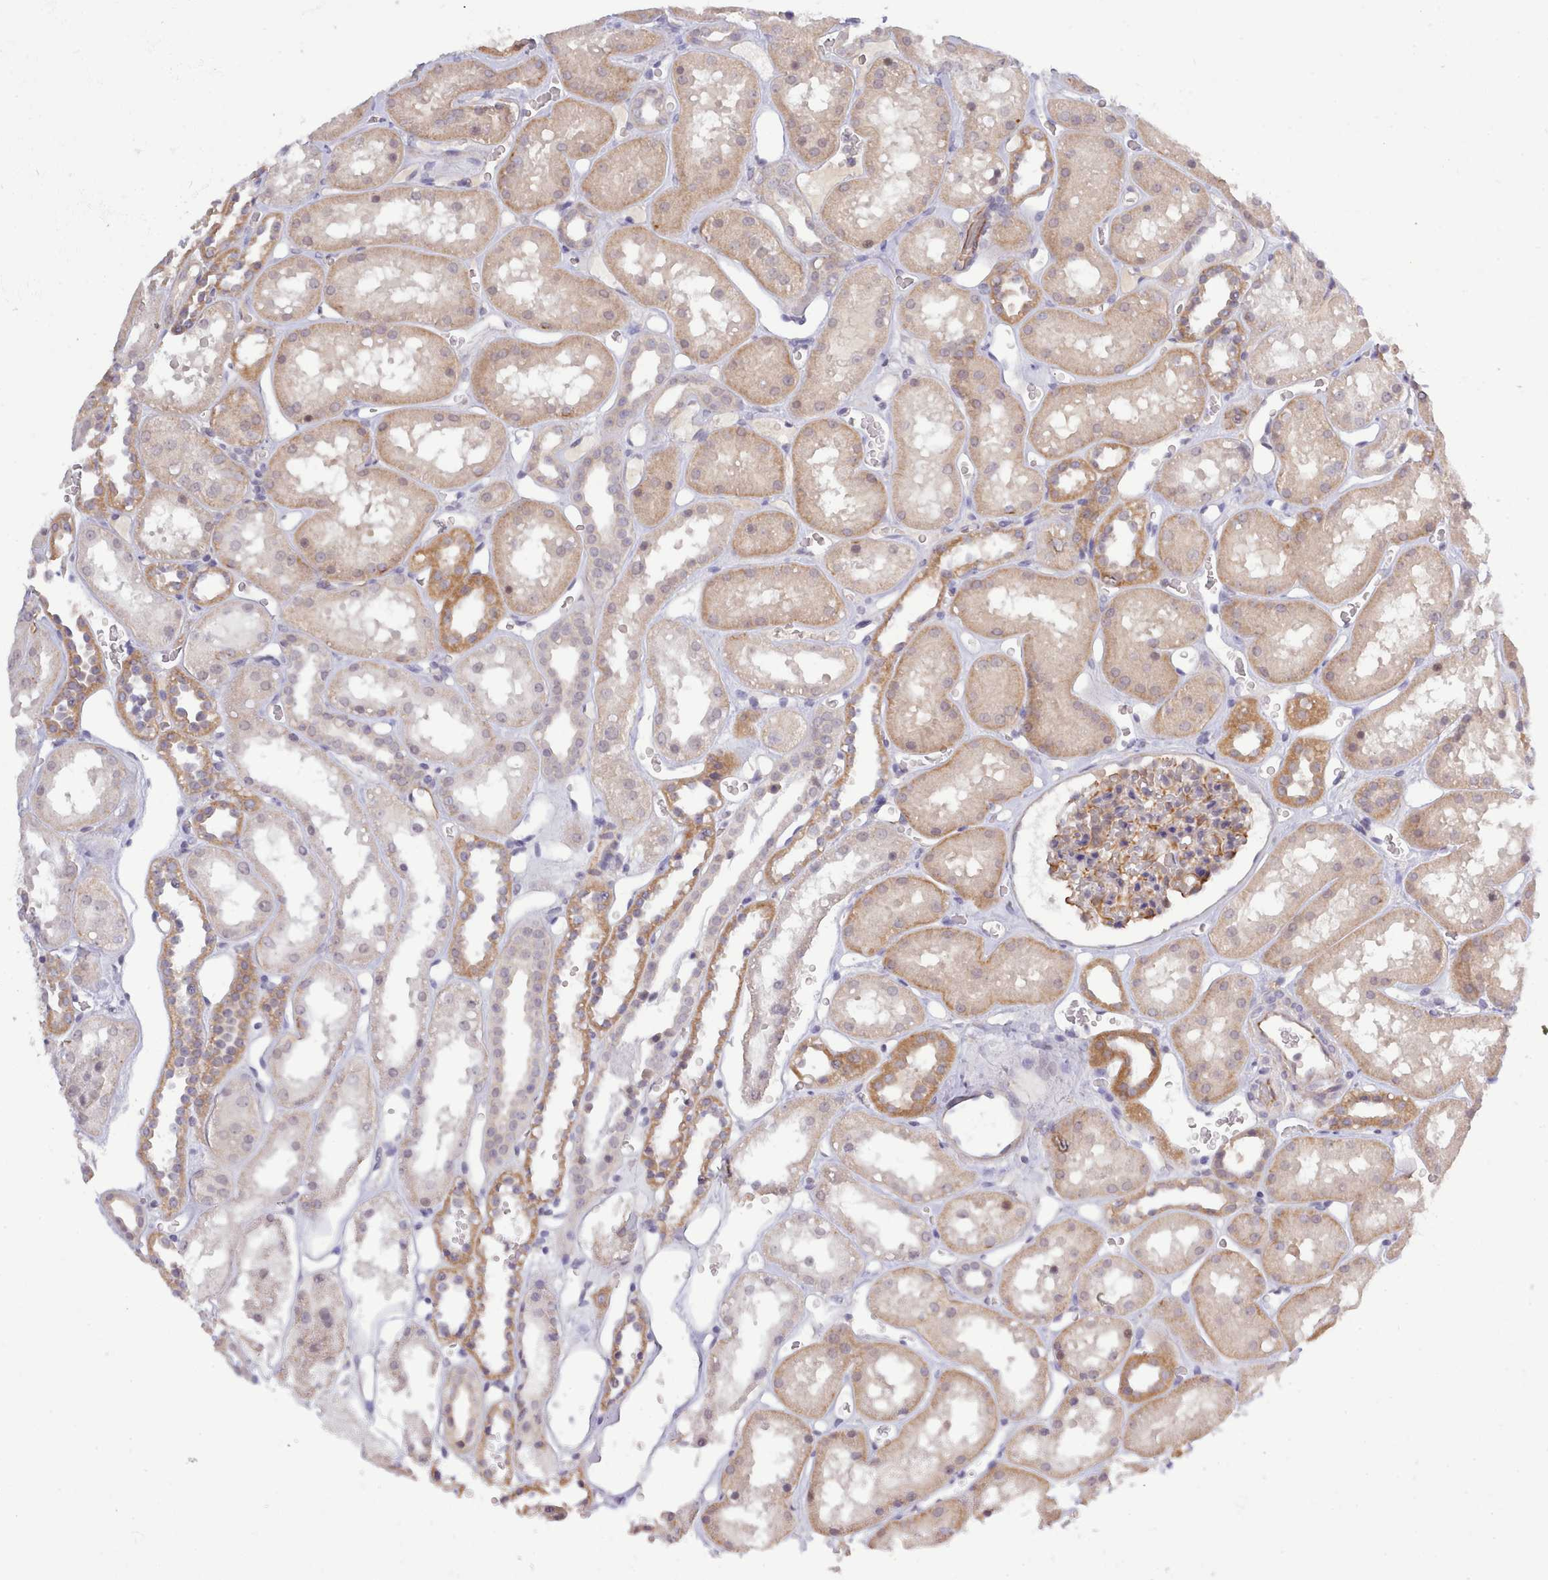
{"staining": {"intensity": "moderate", "quantity": "<25%", "location": "cytoplasmic/membranous"}, "tissue": "kidney", "cell_type": "Cells in glomeruli", "image_type": "normal", "snomed": [{"axis": "morphology", "description": "Normal tissue, NOS"}, {"axis": "topography", "description": "Kidney"}], "caption": "The micrograph displays immunohistochemical staining of benign kidney. There is moderate cytoplasmic/membranous positivity is seen in approximately <25% of cells in glomeruli.", "gene": "ZC3H13", "patient": {"sex": "female", "age": 41}}